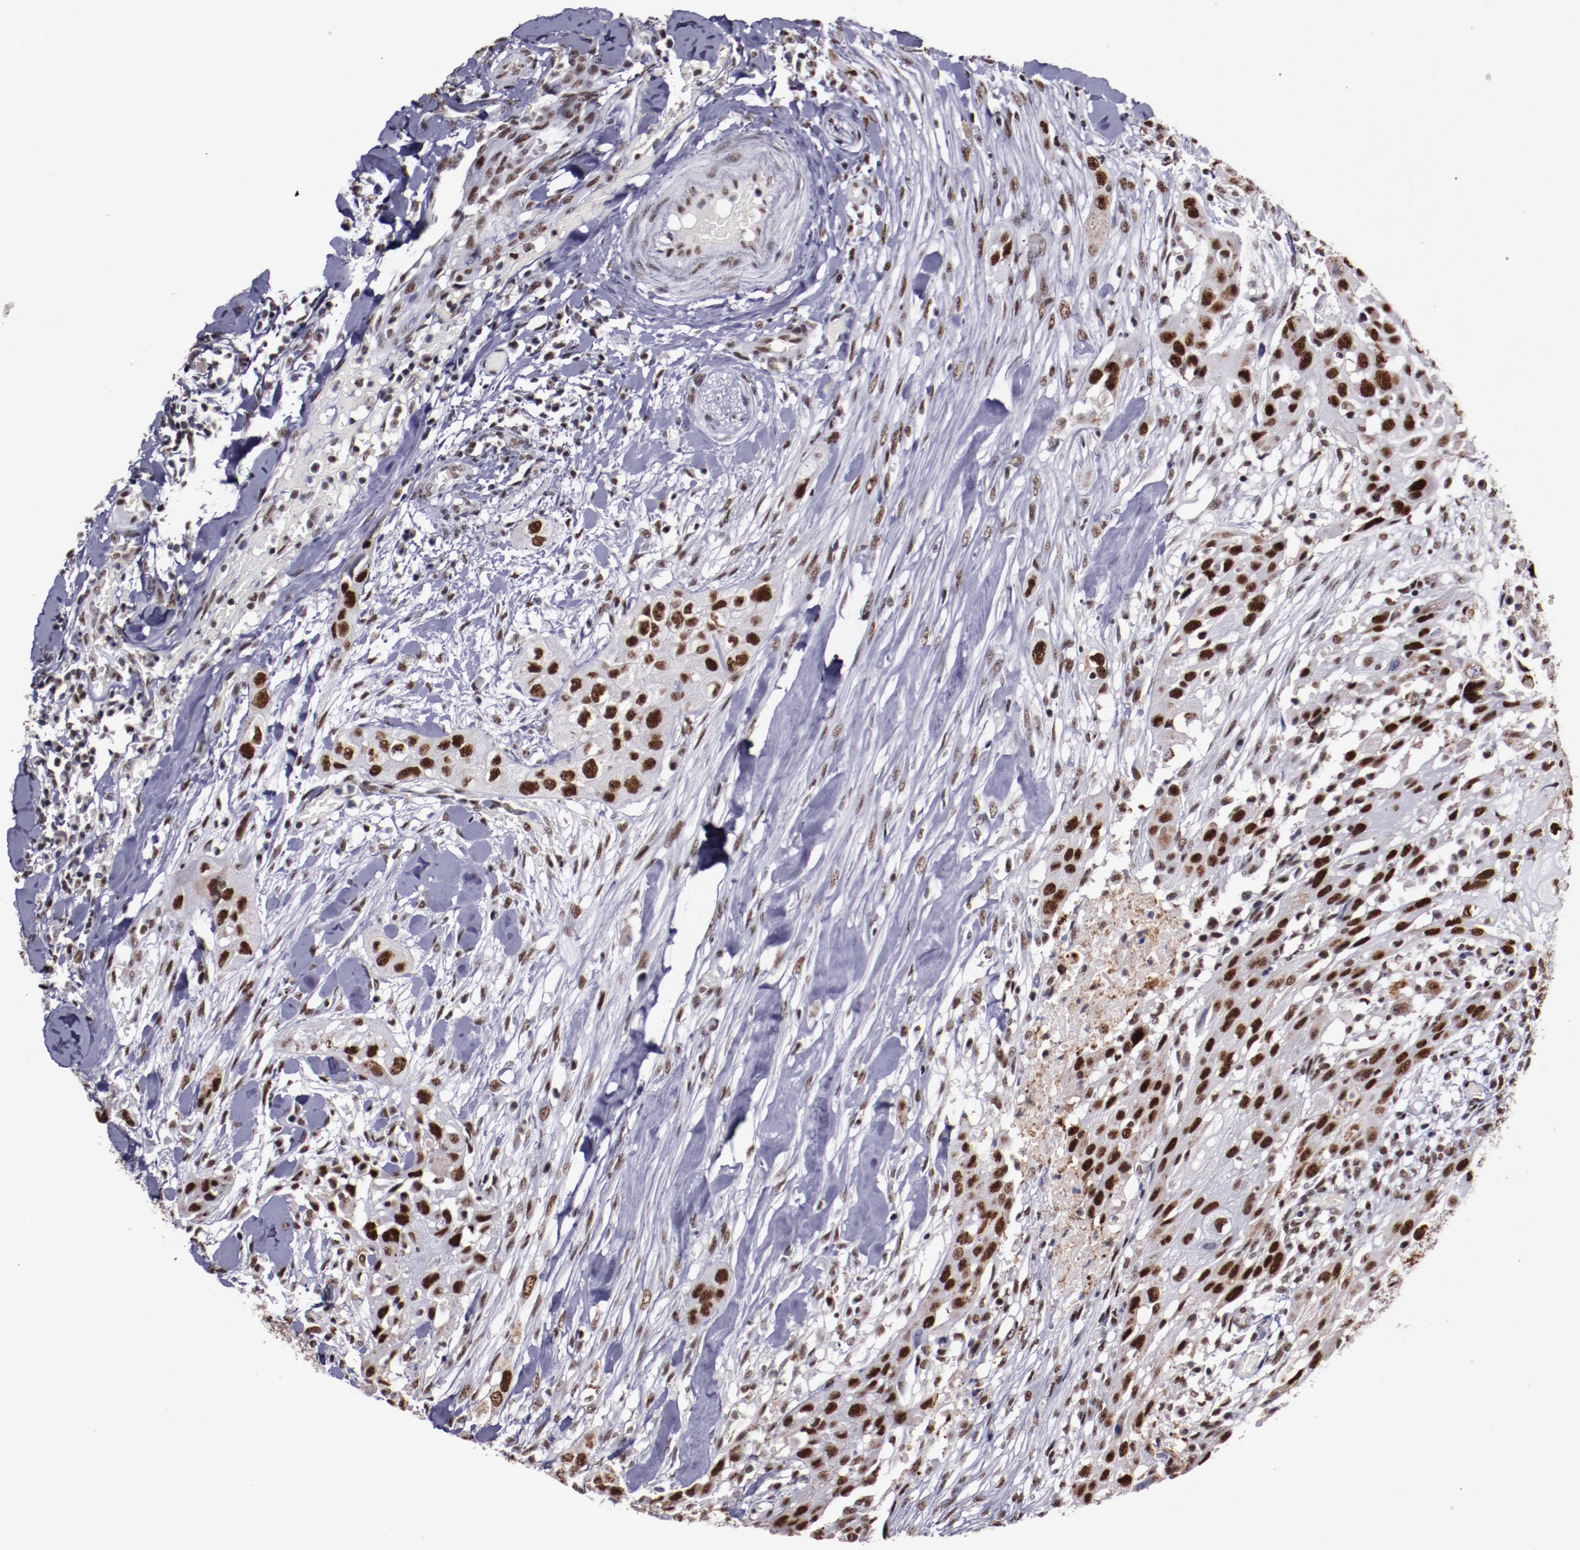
{"staining": {"intensity": "strong", "quantity": ">75%", "location": "nuclear"}, "tissue": "head and neck cancer", "cell_type": "Tumor cells", "image_type": "cancer", "snomed": [{"axis": "morphology", "description": "Neoplasm, malignant, NOS"}, {"axis": "topography", "description": "Salivary gland"}, {"axis": "topography", "description": "Head-Neck"}], "caption": "High-magnification brightfield microscopy of head and neck cancer stained with DAB (brown) and counterstained with hematoxylin (blue). tumor cells exhibit strong nuclear expression is identified in approximately>75% of cells.", "gene": "PPP4R3A", "patient": {"sex": "male", "age": 43}}